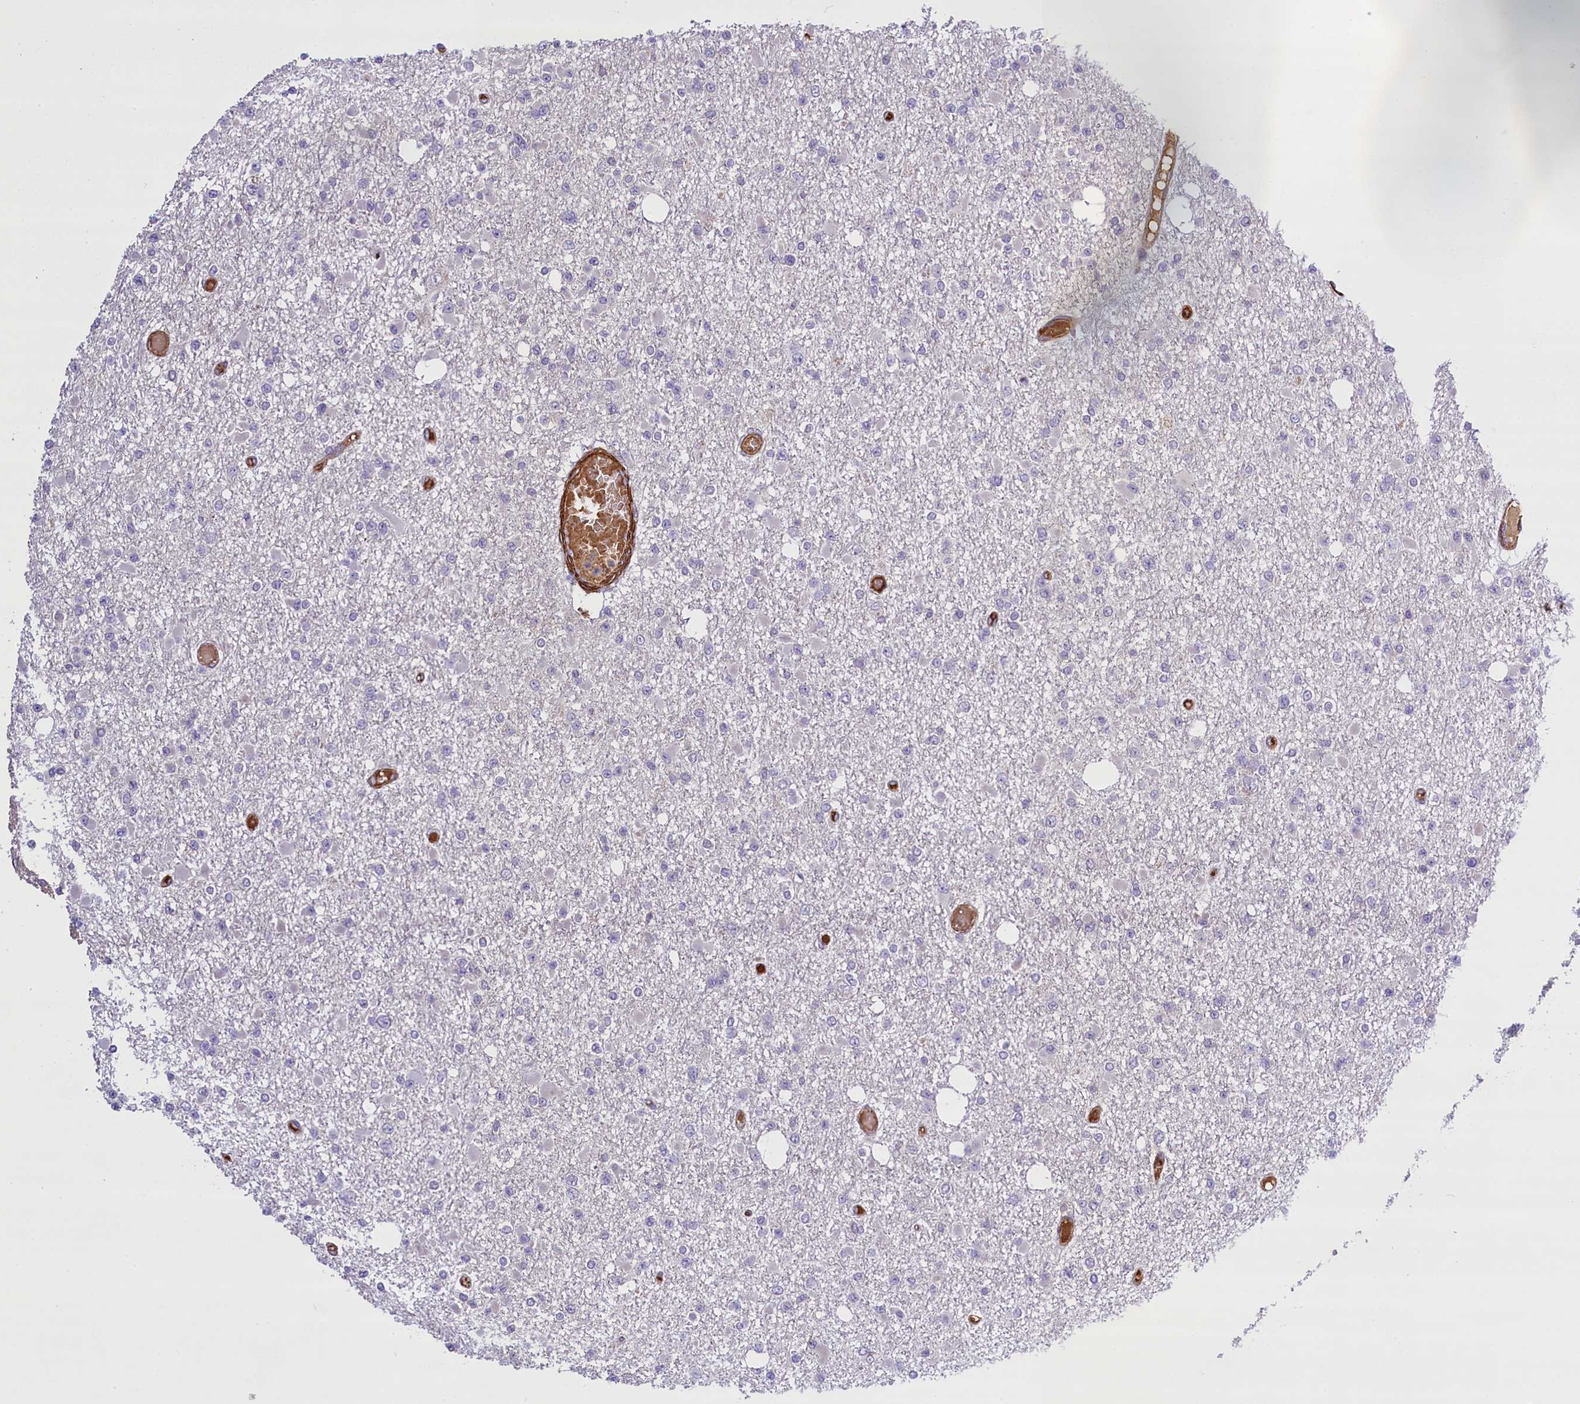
{"staining": {"intensity": "negative", "quantity": "none", "location": "none"}, "tissue": "glioma", "cell_type": "Tumor cells", "image_type": "cancer", "snomed": [{"axis": "morphology", "description": "Glioma, malignant, Low grade"}, {"axis": "topography", "description": "Brain"}], "caption": "DAB immunohistochemical staining of human malignant glioma (low-grade) demonstrates no significant expression in tumor cells.", "gene": "FUZ", "patient": {"sex": "female", "age": 22}}